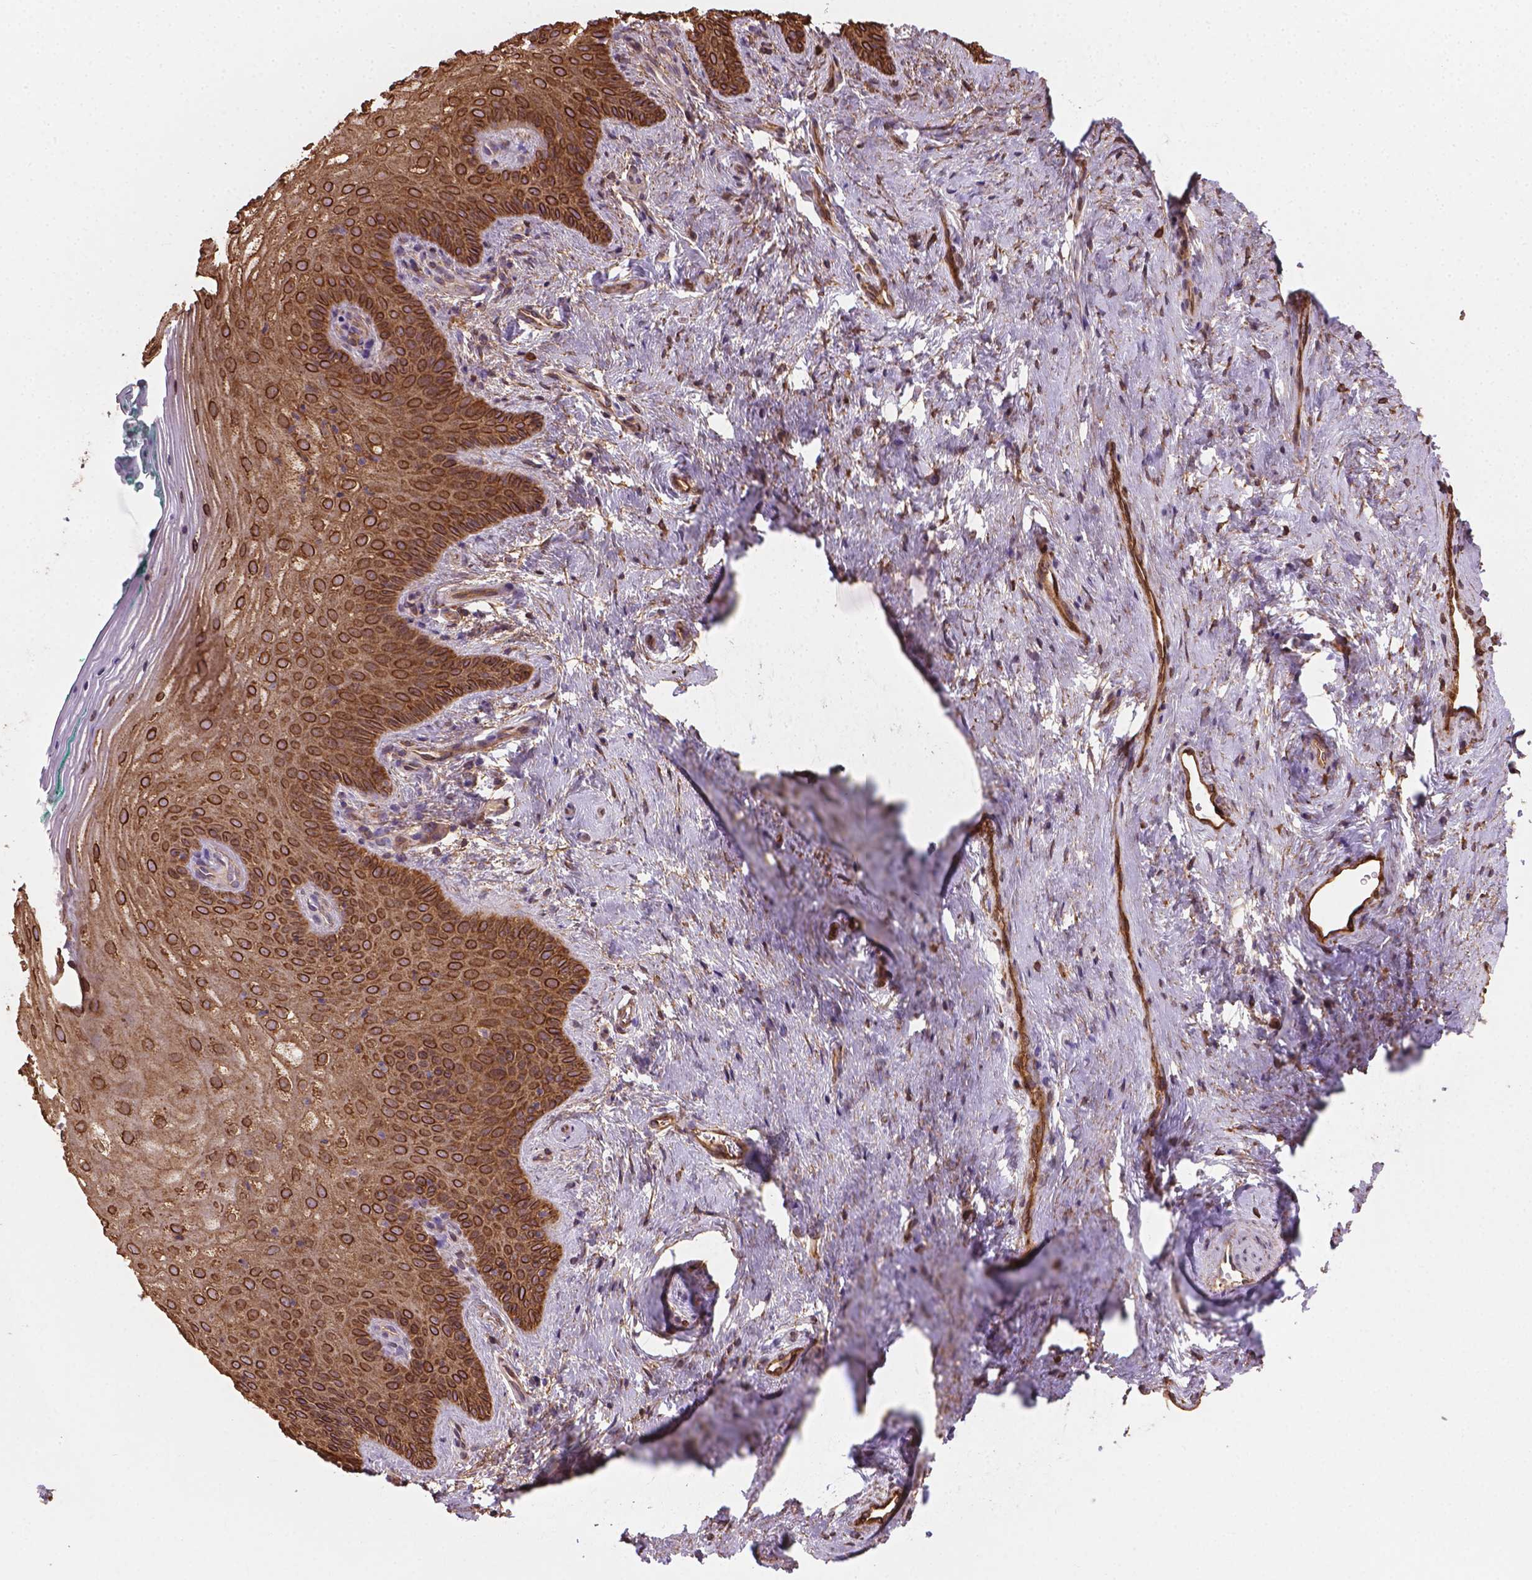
{"staining": {"intensity": "strong", "quantity": ">75%", "location": "cytoplasmic/membranous"}, "tissue": "vagina", "cell_type": "Squamous epithelial cells", "image_type": "normal", "snomed": [{"axis": "morphology", "description": "Normal tissue, NOS"}, {"axis": "topography", "description": "Vagina"}], "caption": "About >75% of squamous epithelial cells in normal human vagina exhibit strong cytoplasmic/membranous protein positivity as visualized by brown immunohistochemical staining.", "gene": "TCAF1", "patient": {"sex": "female", "age": 45}}